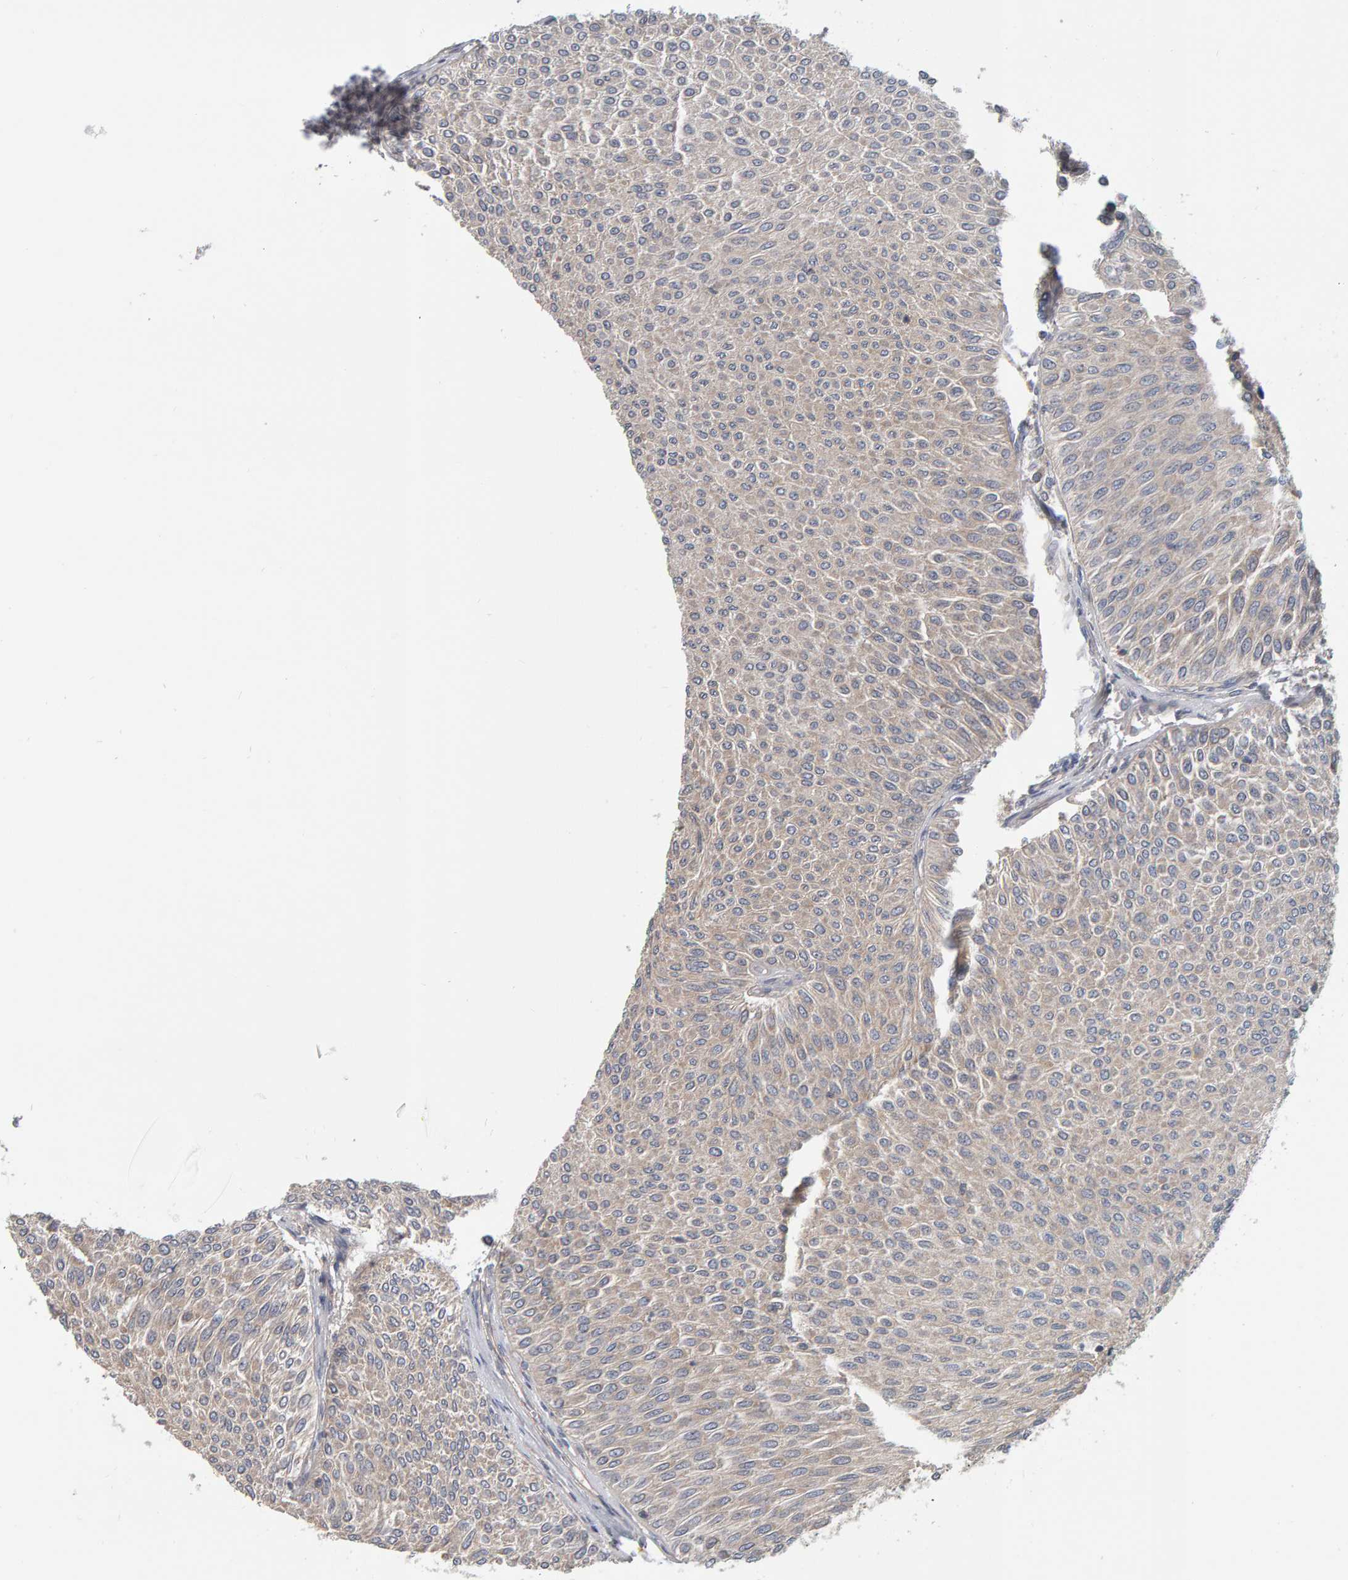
{"staining": {"intensity": "negative", "quantity": "none", "location": "none"}, "tissue": "urothelial cancer", "cell_type": "Tumor cells", "image_type": "cancer", "snomed": [{"axis": "morphology", "description": "Urothelial carcinoma, Low grade"}, {"axis": "topography", "description": "Urinary bladder"}], "caption": "Urothelial cancer was stained to show a protein in brown. There is no significant staining in tumor cells.", "gene": "C9orf72", "patient": {"sex": "male", "age": 78}}